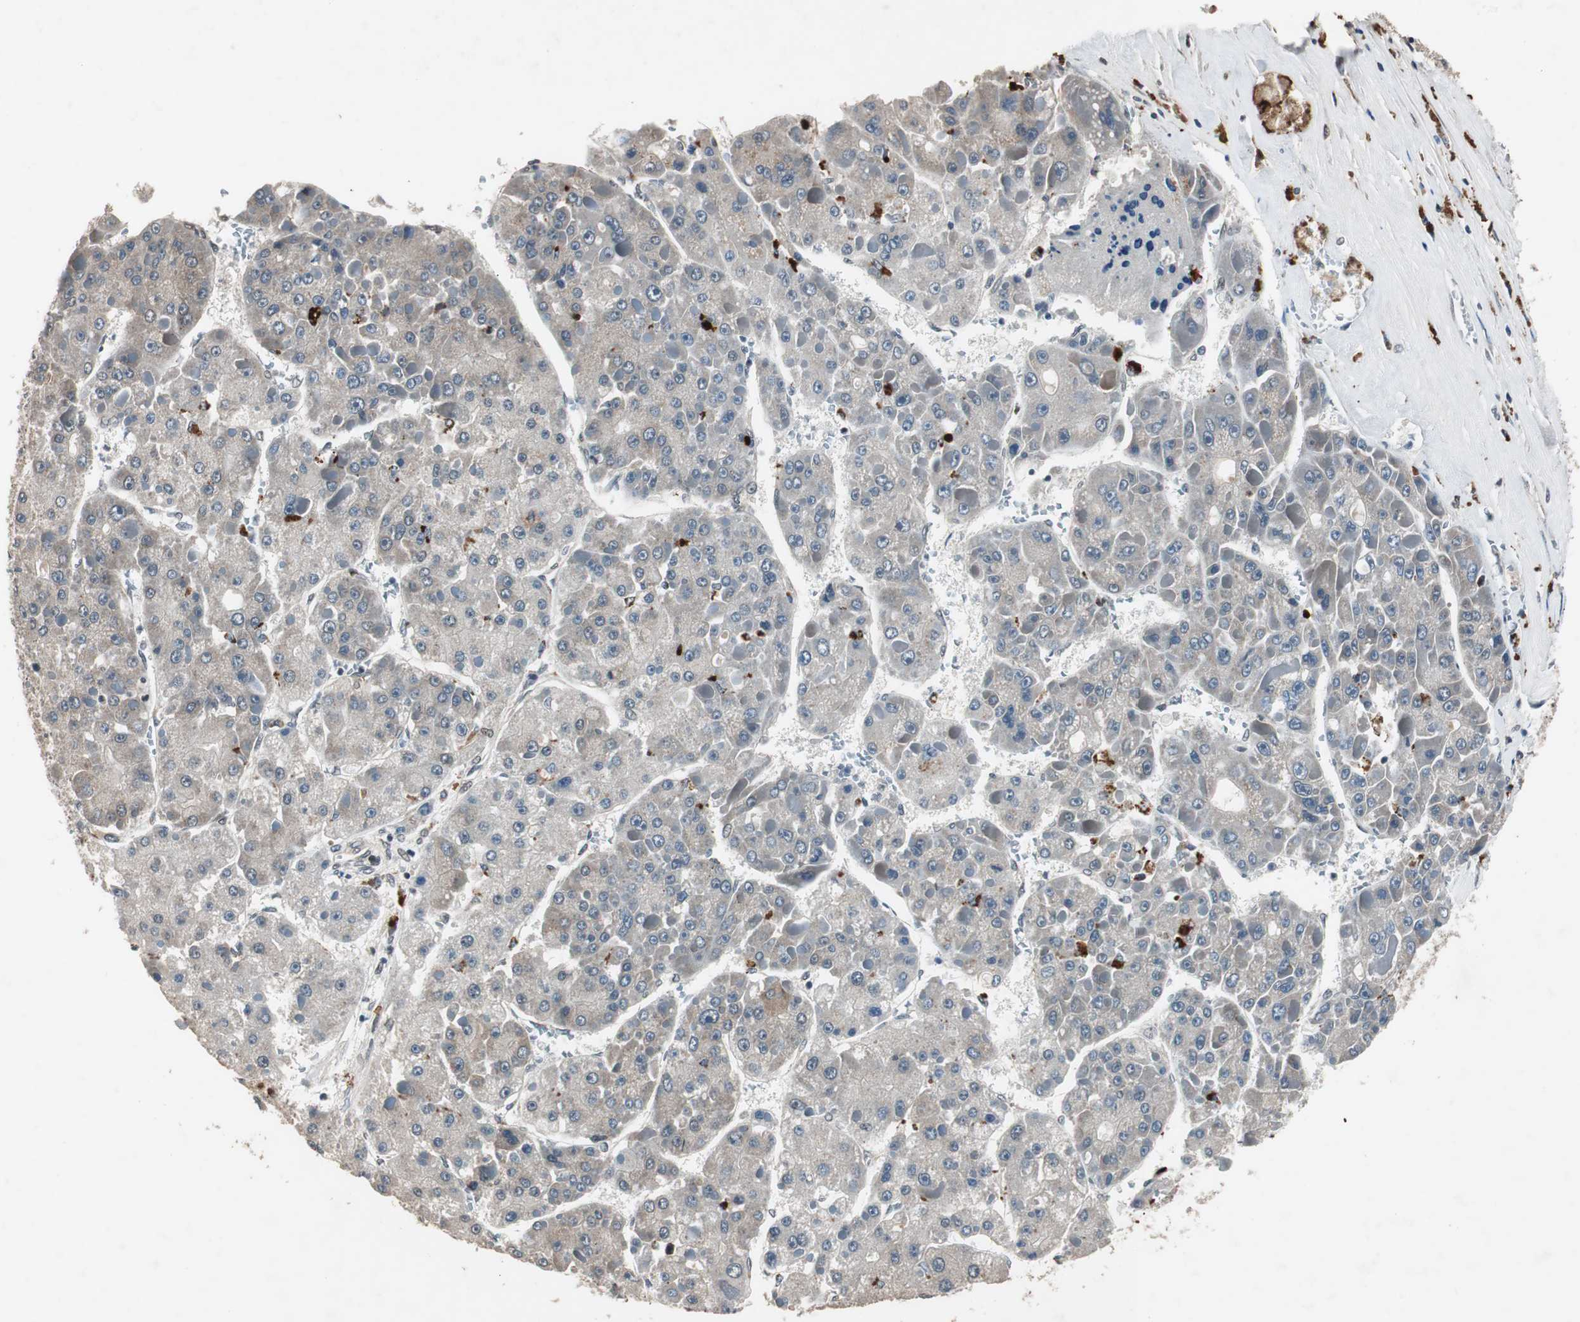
{"staining": {"intensity": "negative", "quantity": "none", "location": "none"}, "tissue": "liver cancer", "cell_type": "Tumor cells", "image_type": "cancer", "snomed": [{"axis": "morphology", "description": "Carcinoma, Hepatocellular, NOS"}, {"axis": "topography", "description": "Liver"}], "caption": "Immunohistochemistry (IHC) micrograph of neoplastic tissue: liver cancer (hepatocellular carcinoma) stained with DAB demonstrates no significant protein expression in tumor cells.", "gene": "BOLA1", "patient": {"sex": "female", "age": 73}}